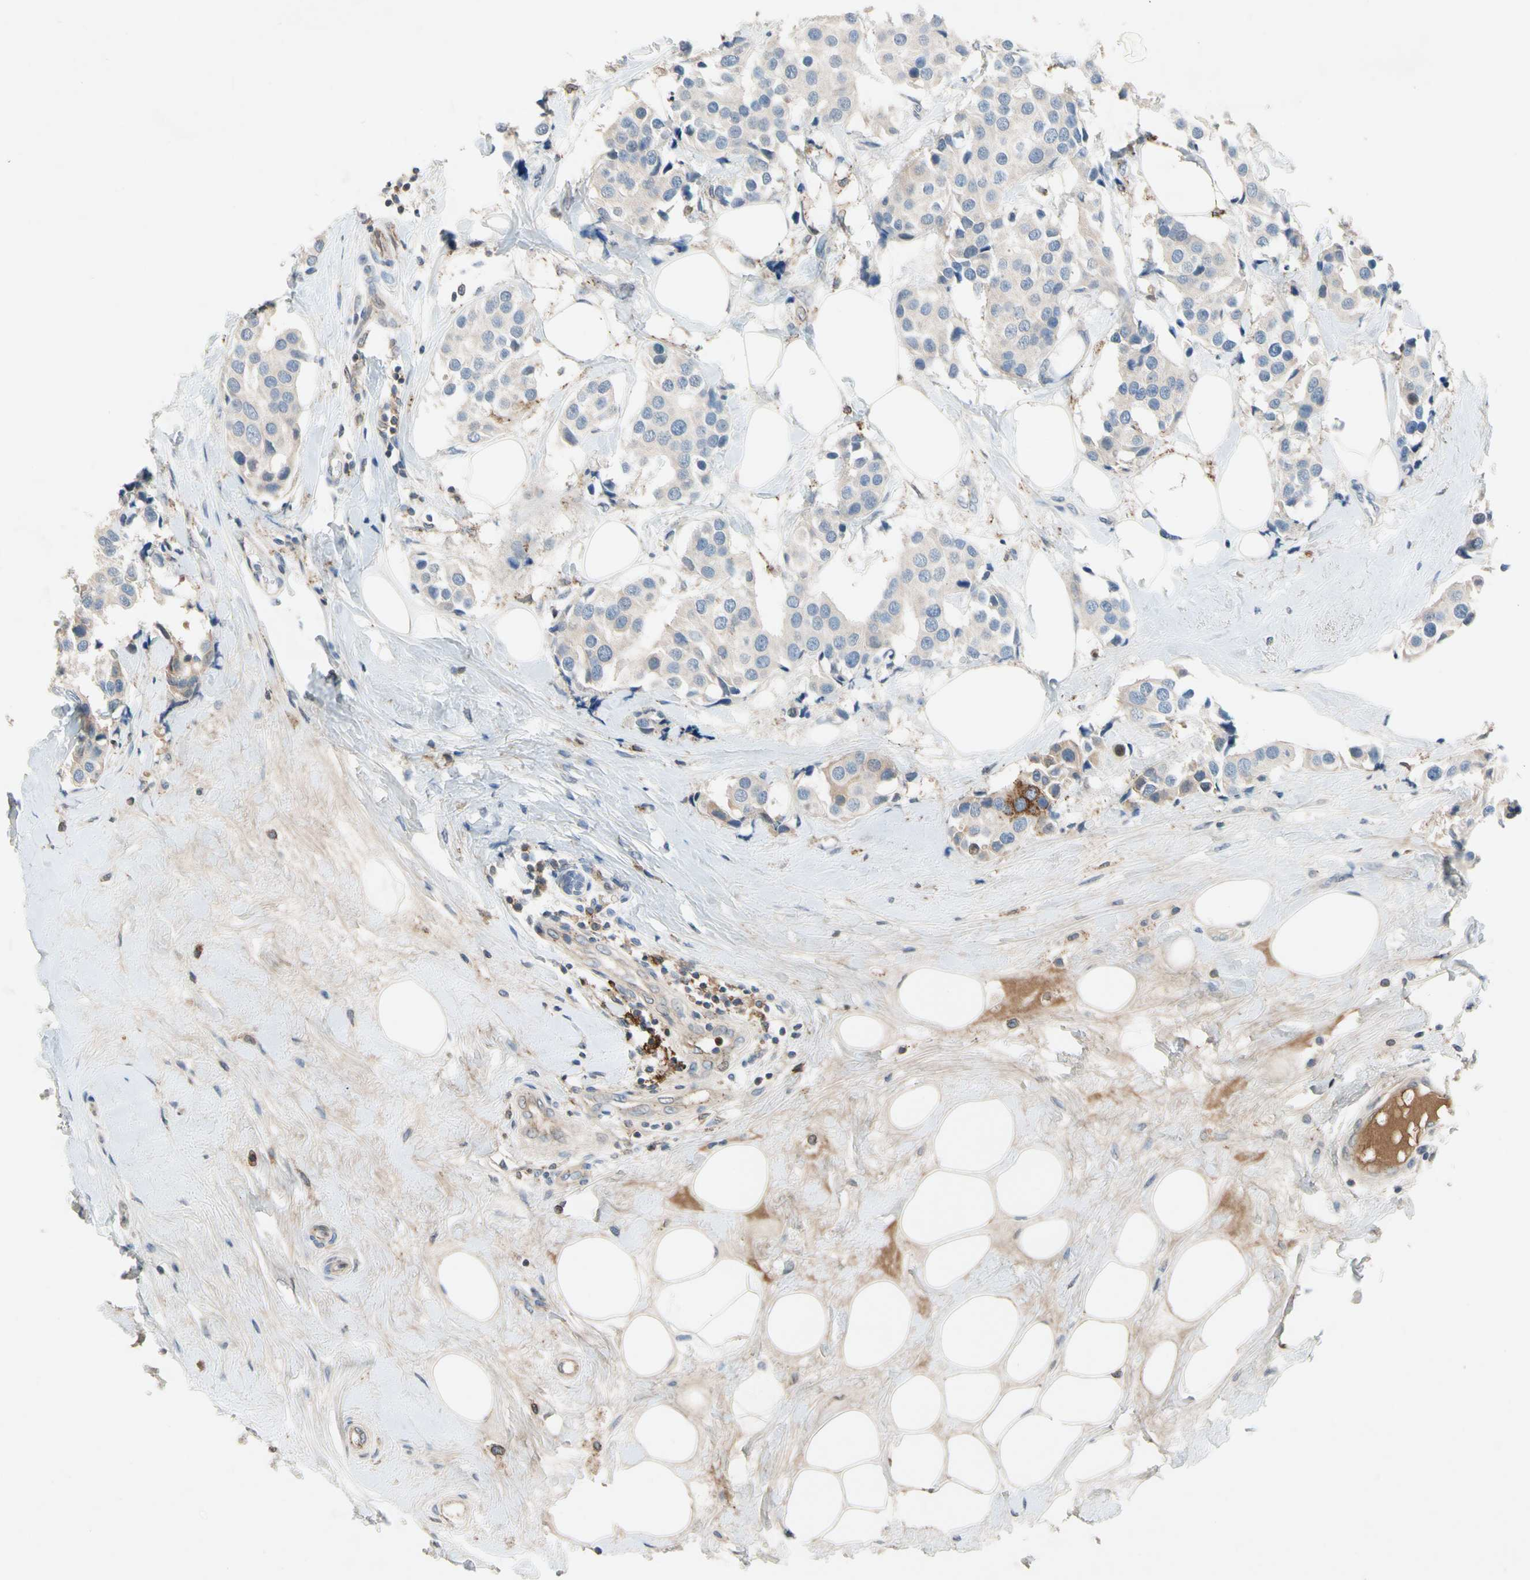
{"staining": {"intensity": "moderate", "quantity": "<25%", "location": "cytoplasmic/membranous"}, "tissue": "breast cancer", "cell_type": "Tumor cells", "image_type": "cancer", "snomed": [{"axis": "morphology", "description": "Normal tissue, NOS"}, {"axis": "morphology", "description": "Duct carcinoma"}, {"axis": "topography", "description": "Breast"}], "caption": "Immunohistochemical staining of breast cancer exhibits low levels of moderate cytoplasmic/membranous protein expression in about <25% of tumor cells.", "gene": "NDFIP2", "patient": {"sex": "female", "age": 39}}